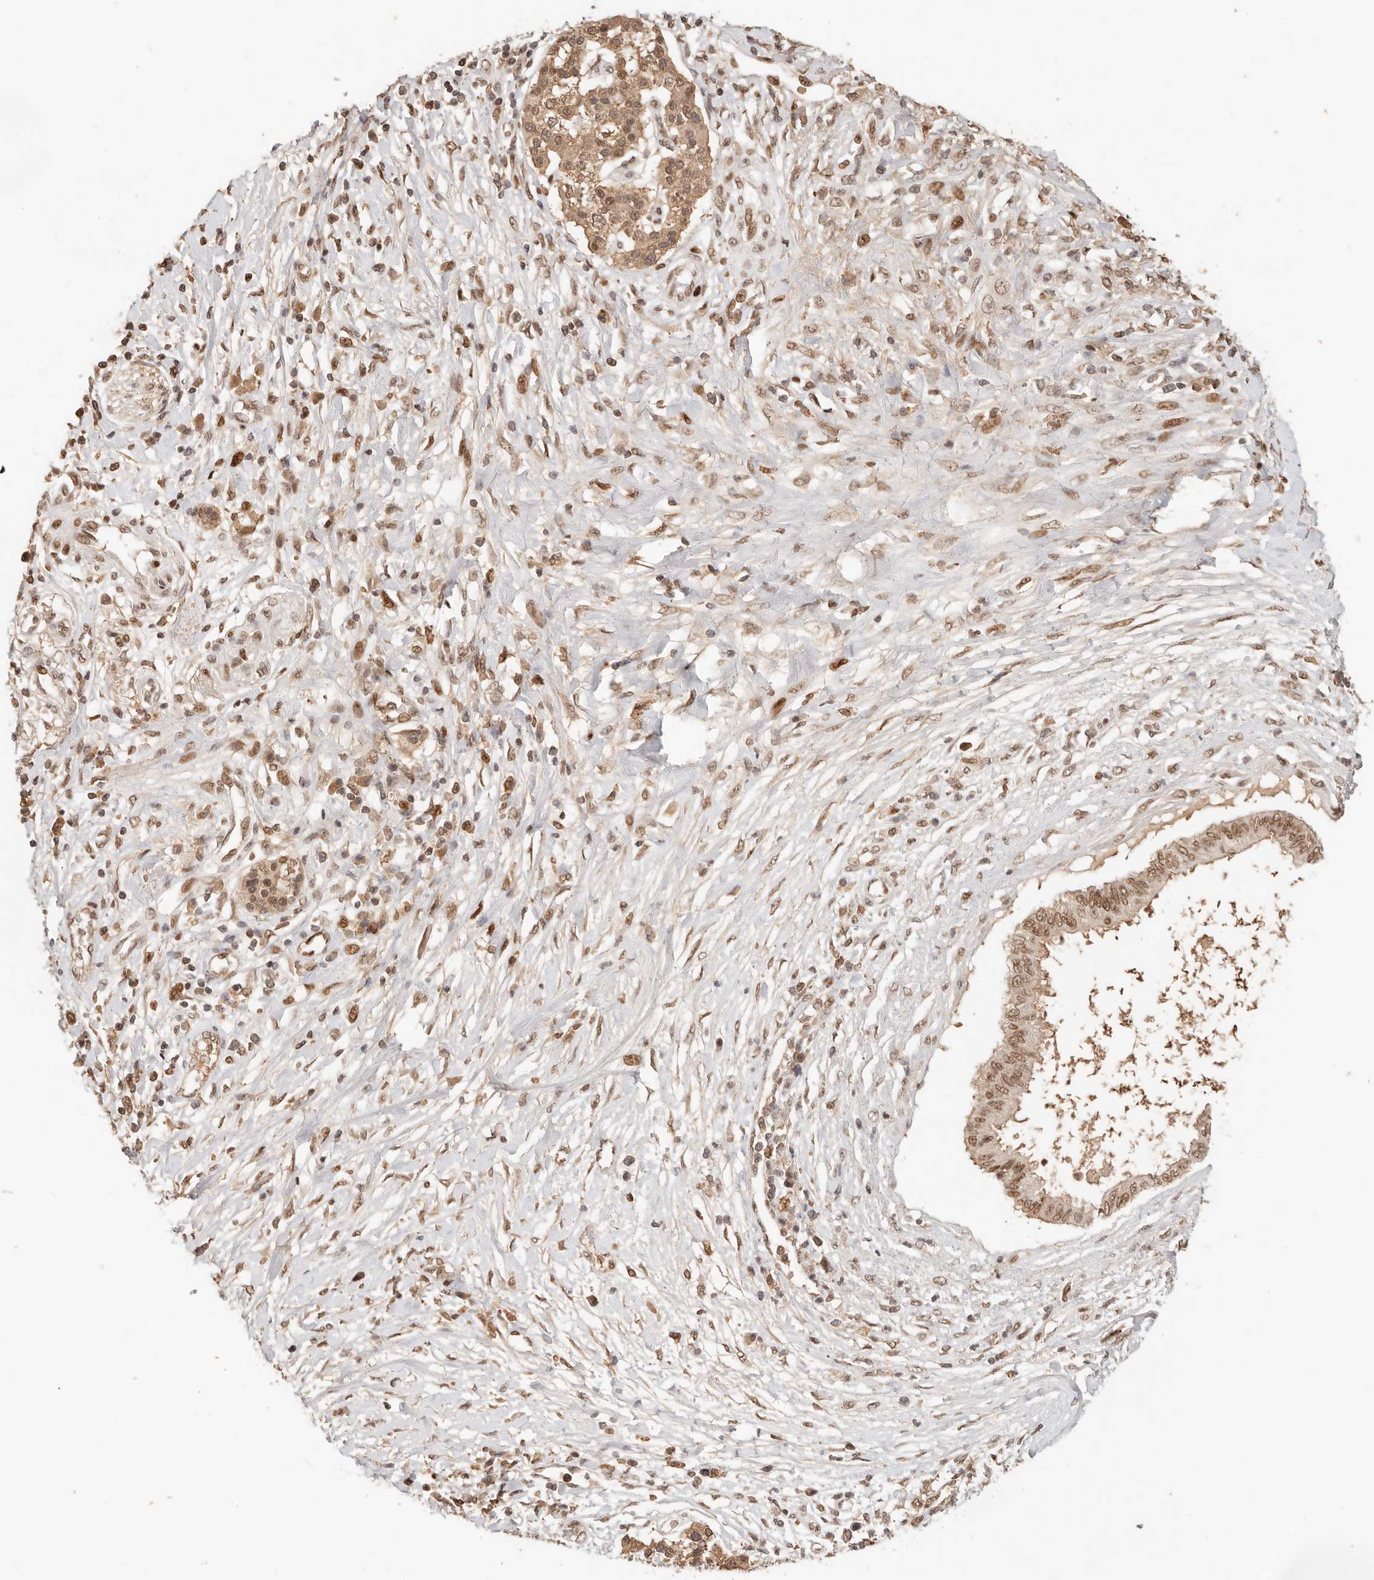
{"staining": {"intensity": "moderate", "quantity": "25%-75%", "location": "nuclear"}, "tissue": "pancreatic cancer", "cell_type": "Tumor cells", "image_type": "cancer", "snomed": [{"axis": "morphology", "description": "Adenocarcinoma, NOS"}, {"axis": "topography", "description": "Pancreas"}], "caption": "A photomicrograph showing moderate nuclear positivity in approximately 25%-75% of tumor cells in pancreatic cancer (adenocarcinoma), as visualized by brown immunohistochemical staining.", "gene": "NPAS2", "patient": {"sex": "female", "age": 56}}